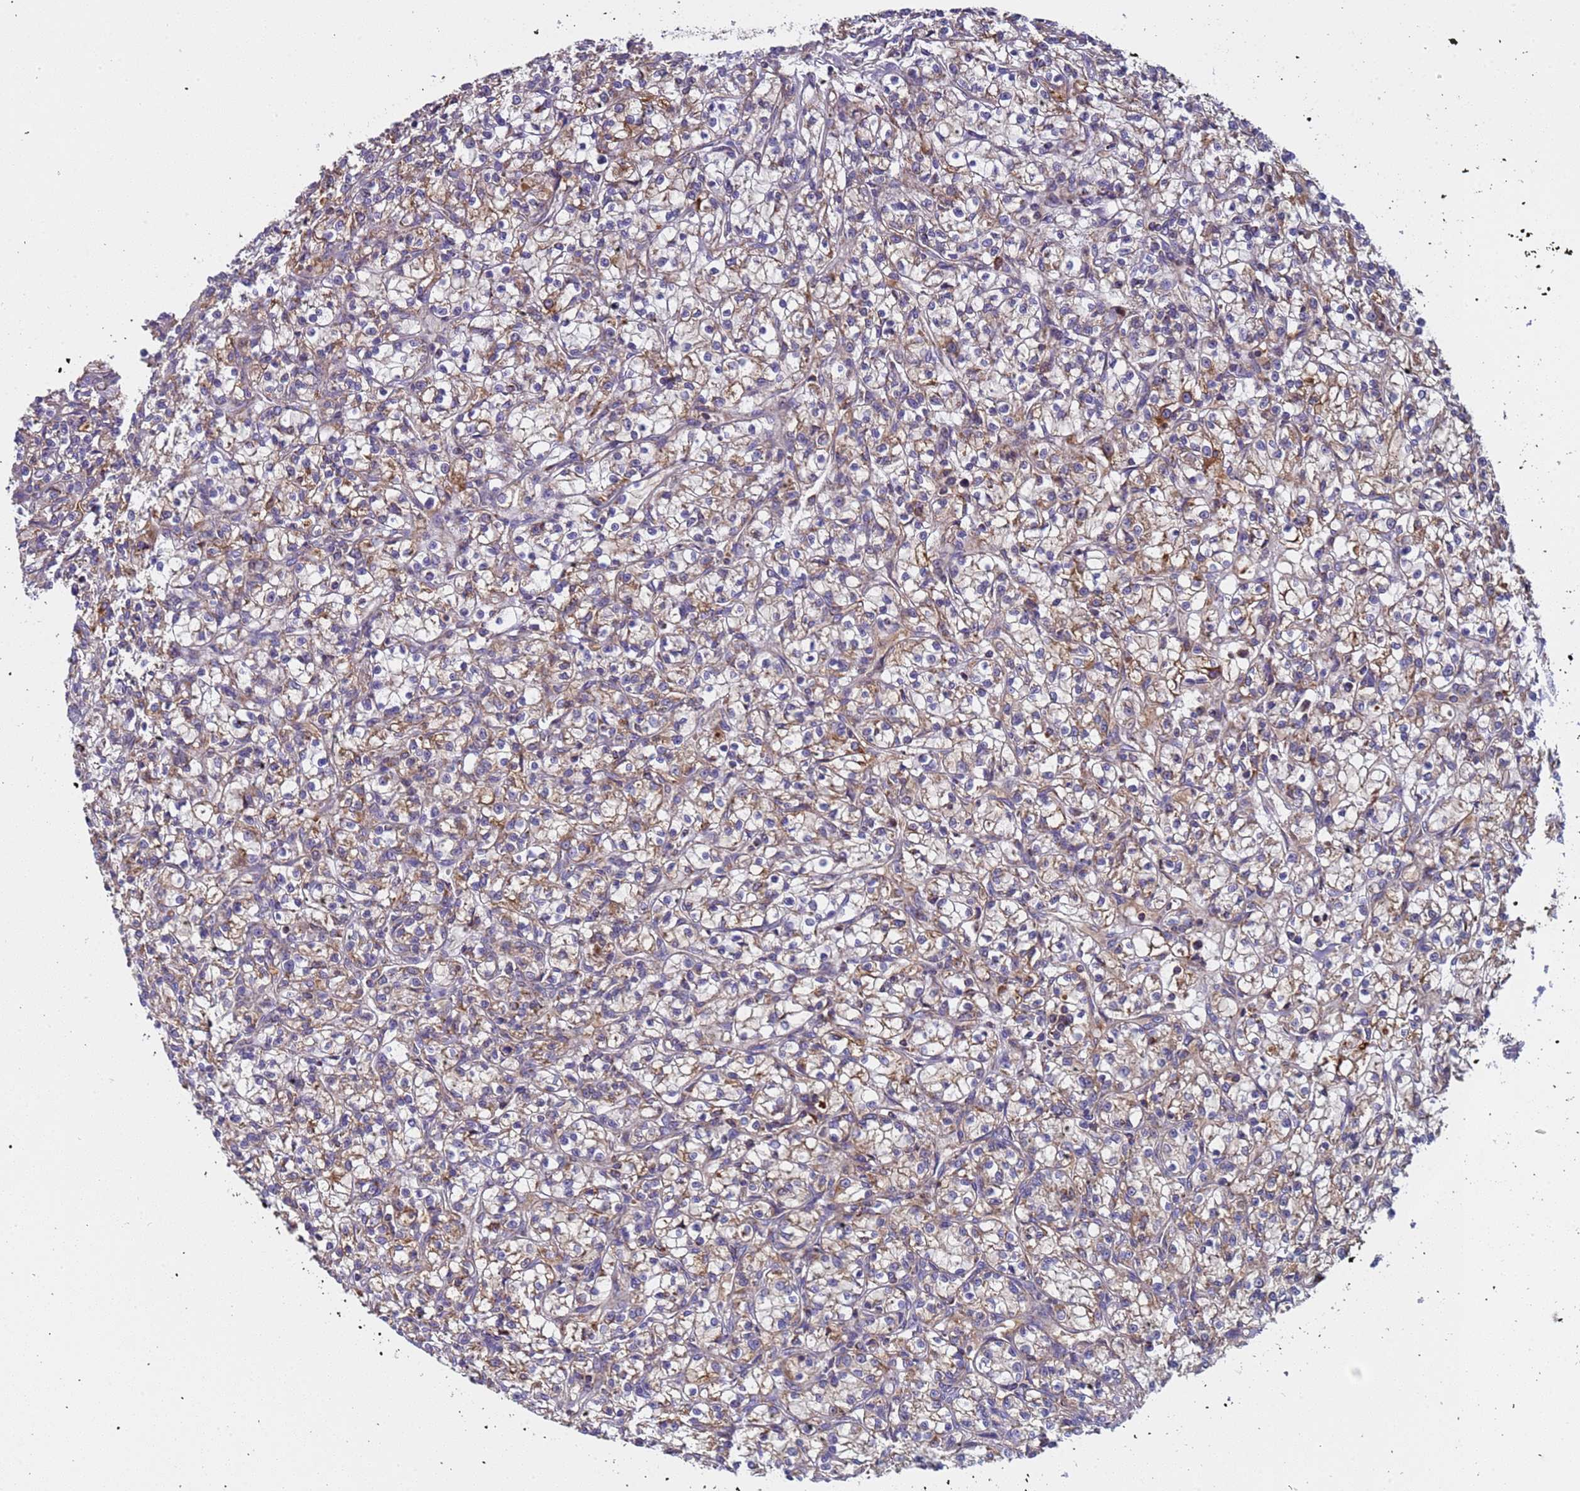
{"staining": {"intensity": "moderate", "quantity": "25%-75%", "location": "cytoplasmic/membranous"}, "tissue": "renal cancer", "cell_type": "Tumor cells", "image_type": "cancer", "snomed": [{"axis": "morphology", "description": "Adenocarcinoma, NOS"}, {"axis": "topography", "description": "Kidney"}], "caption": "A histopathology image of human renal adenocarcinoma stained for a protein reveals moderate cytoplasmic/membranous brown staining in tumor cells.", "gene": "TMEM126A", "patient": {"sex": "female", "age": 59}}